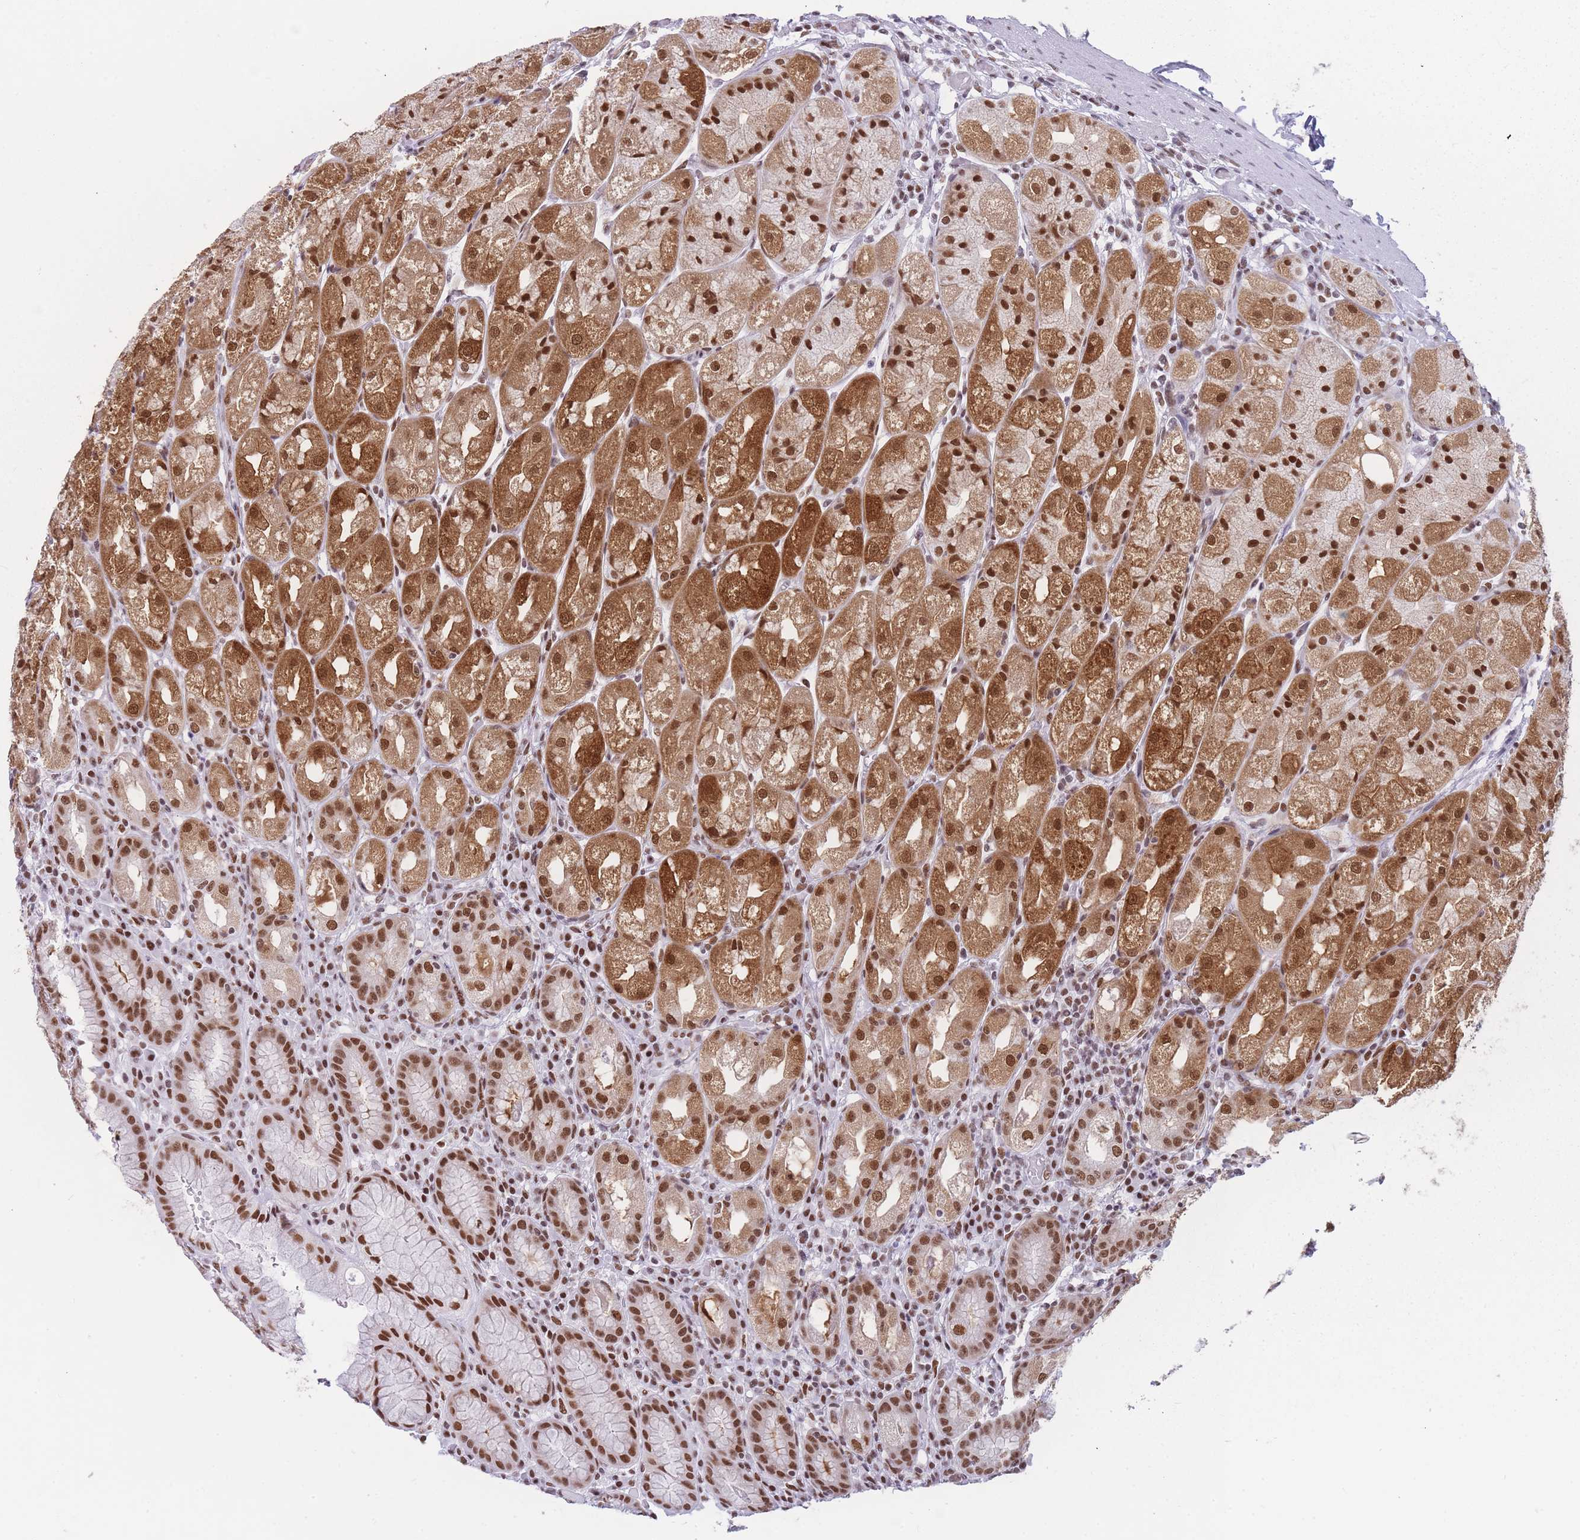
{"staining": {"intensity": "strong", "quantity": ">75%", "location": "cytoplasmic/membranous,nuclear"}, "tissue": "stomach", "cell_type": "Glandular cells", "image_type": "normal", "snomed": [{"axis": "morphology", "description": "Normal tissue, NOS"}, {"axis": "topography", "description": "Stomach, upper"}], "caption": "High-power microscopy captured an IHC micrograph of benign stomach, revealing strong cytoplasmic/membranous,nuclear expression in about >75% of glandular cells. (DAB = brown stain, brightfield microscopy at high magnification).", "gene": "HNRNPUL1", "patient": {"sex": "male", "age": 52}}